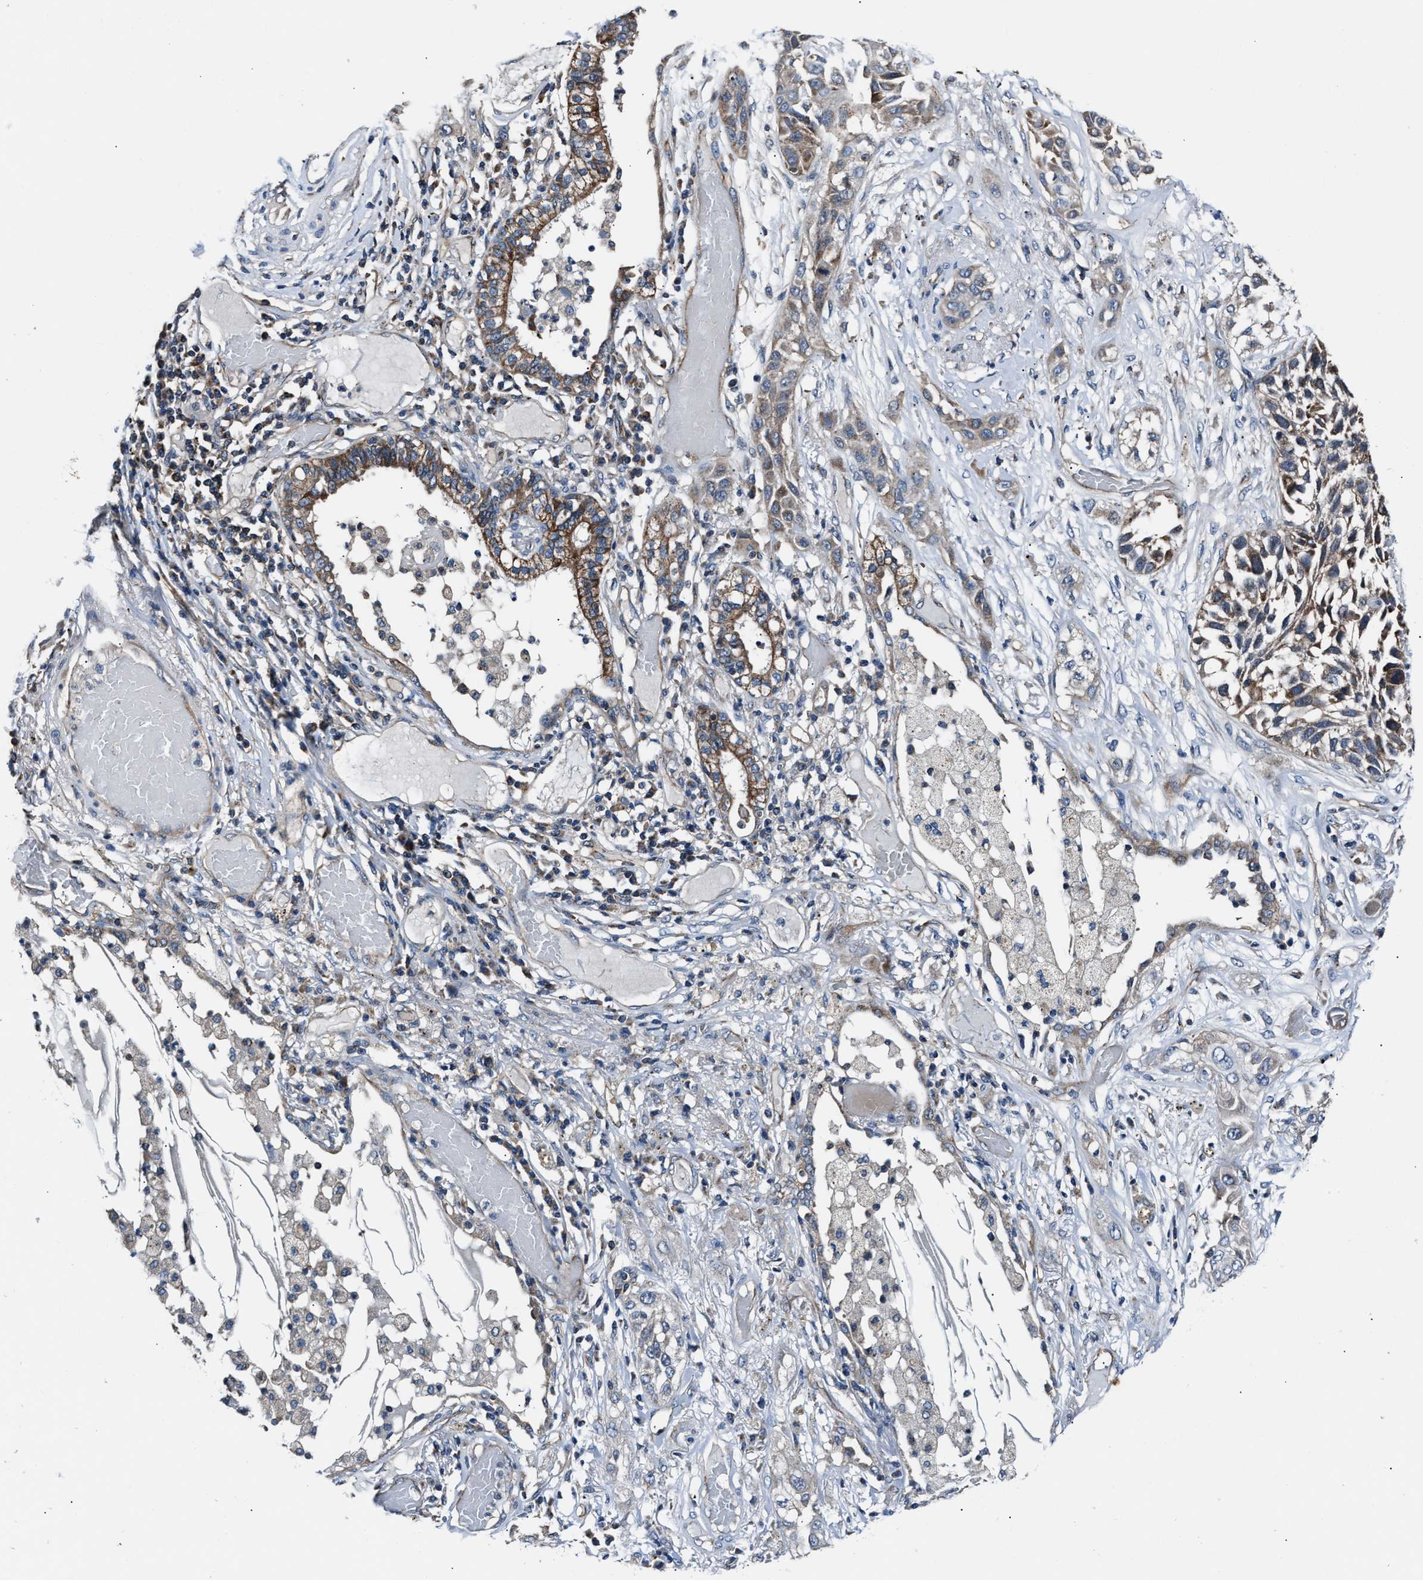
{"staining": {"intensity": "moderate", "quantity": ">75%", "location": "cytoplasmic/membranous"}, "tissue": "lung cancer", "cell_type": "Tumor cells", "image_type": "cancer", "snomed": [{"axis": "morphology", "description": "Squamous cell carcinoma, NOS"}, {"axis": "topography", "description": "Lung"}], "caption": "This histopathology image demonstrates lung squamous cell carcinoma stained with immunohistochemistry (IHC) to label a protein in brown. The cytoplasmic/membranous of tumor cells show moderate positivity for the protein. Nuclei are counter-stained blue.", "gene": "GGCT", "patient": {"sex": "male", "age": 71}}